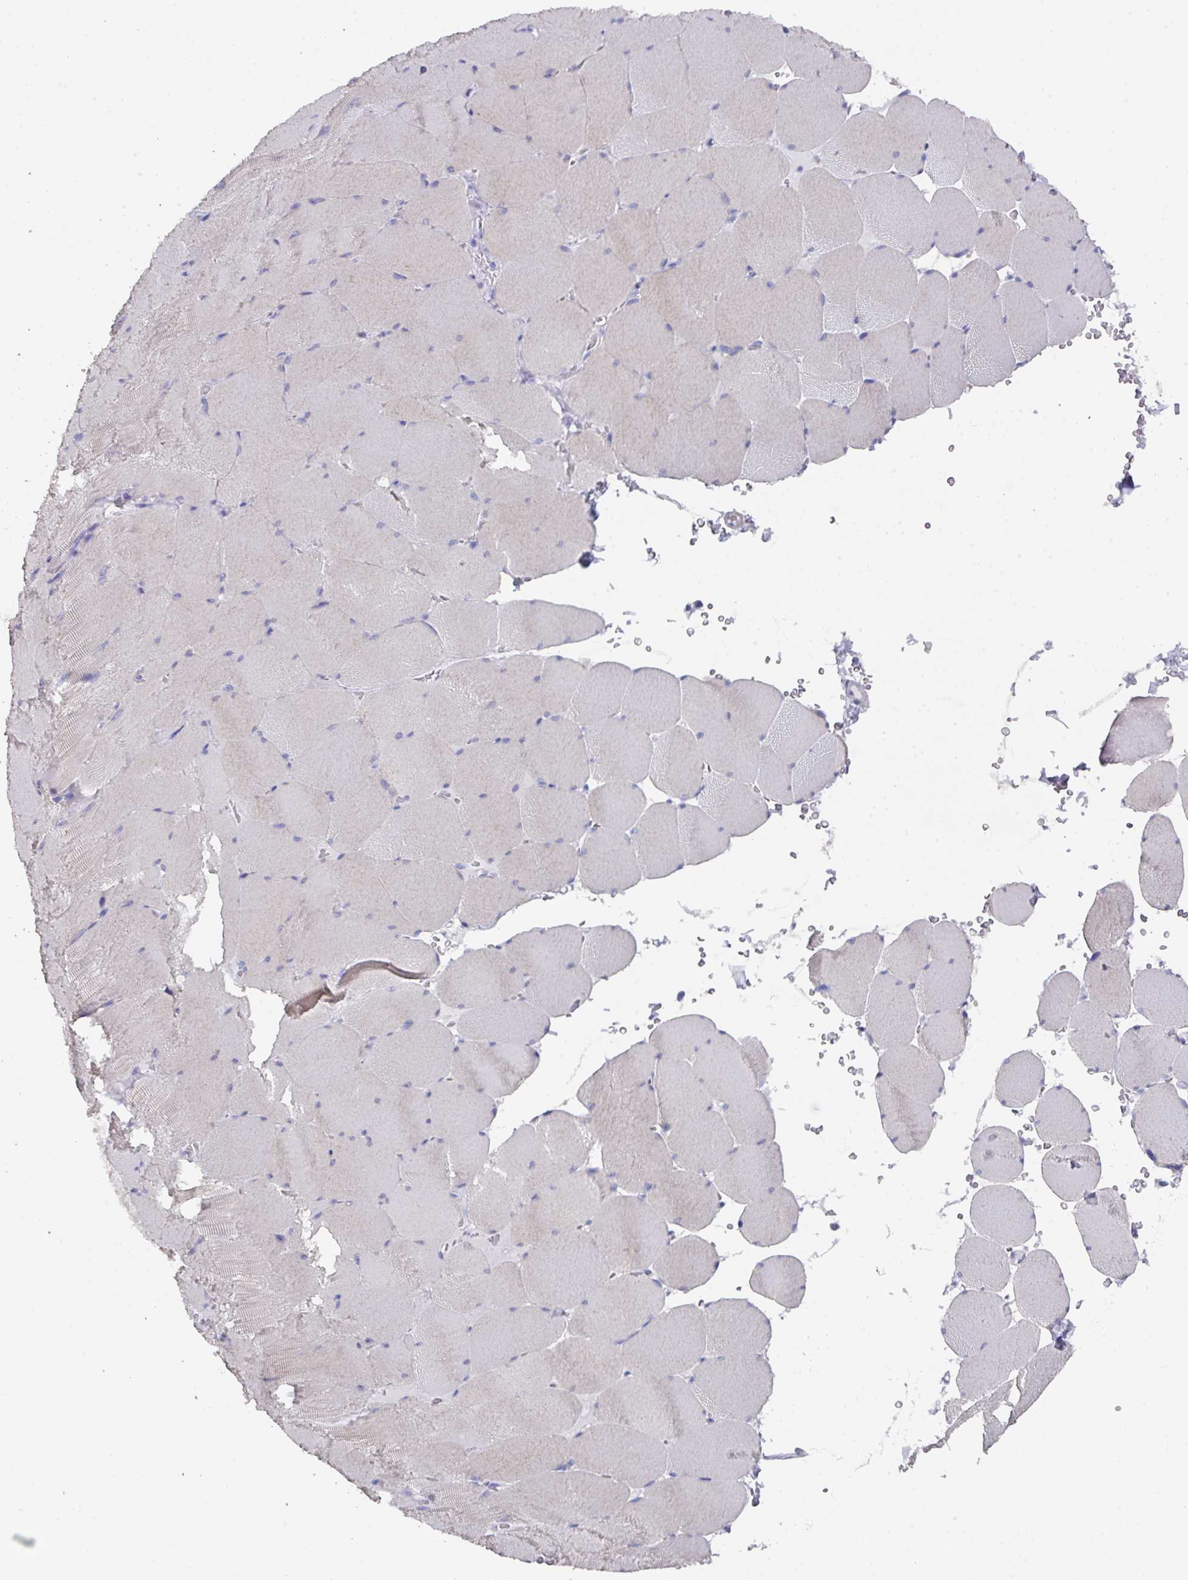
{"staining": {"intensity": "weak", "quantity": "<25%", "location": "cytoplasmic/membranous"}, "tissue": "skeletal muscle", "cell_type": "Myocytes", "image_type": "normal", "snomed": [{"axis": "morphology", "description": "Normal tissue, NOS"}, {"axis": "topography", "description": "Skeletal muscle"}, {"axis": "topography", "description": "Head-Neck"}], "caption": "Myocytes are negative for brown protein staining in benign skeletal muscle. (IHC, brightfield microscopy, high magnification).", "gene": "DAZ1", "patient": {"sex": "male", "age": 66}}